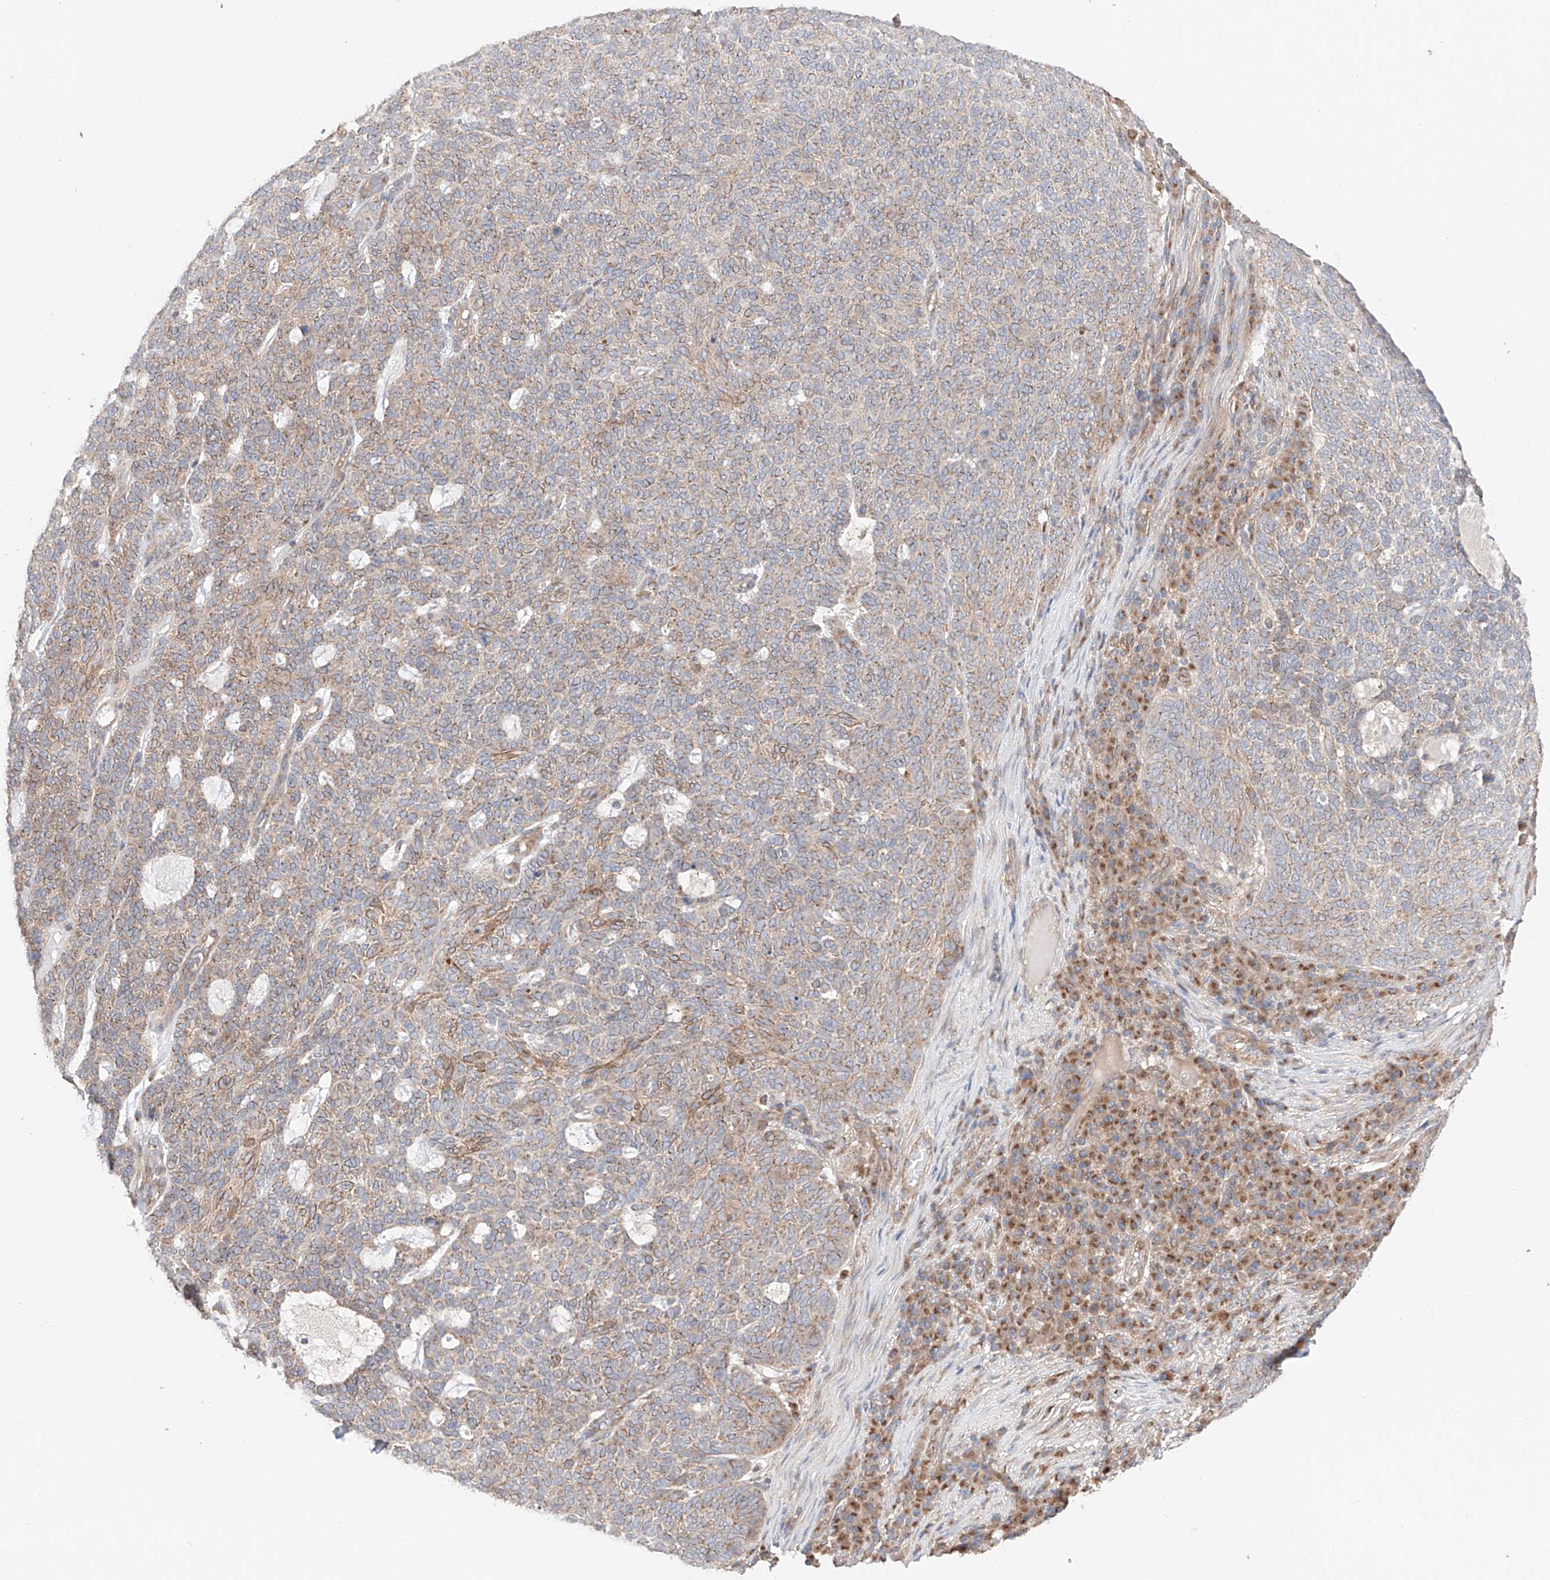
{"staining": {"intensity": "moderate", "quantity": "25%-75%", "location": "cytoplasmic/membranous"}, "tissue": "skin cancer", "cell_type": "Tumor cells", "image_type": "cancer", "snomed": [{"axis": "morphology", "description": "Squamous cell carcinoma, NOS"}, {"axis": "topography", "description": "Skin"}], "caption": "DAB immunohistochemical staining of skin cancer reveals moderate cytoplasmic/membranous protein expression in about 25%-75% of tumor cells. The staining is performed using DAB (3,3'-diaminobenzidine) brown chromogen to label protein expression. The nuclei are counter-stained blue using hematoxylin.", "gene": "MOSPD1", "patient": {"sex": "female", "age": 90}}